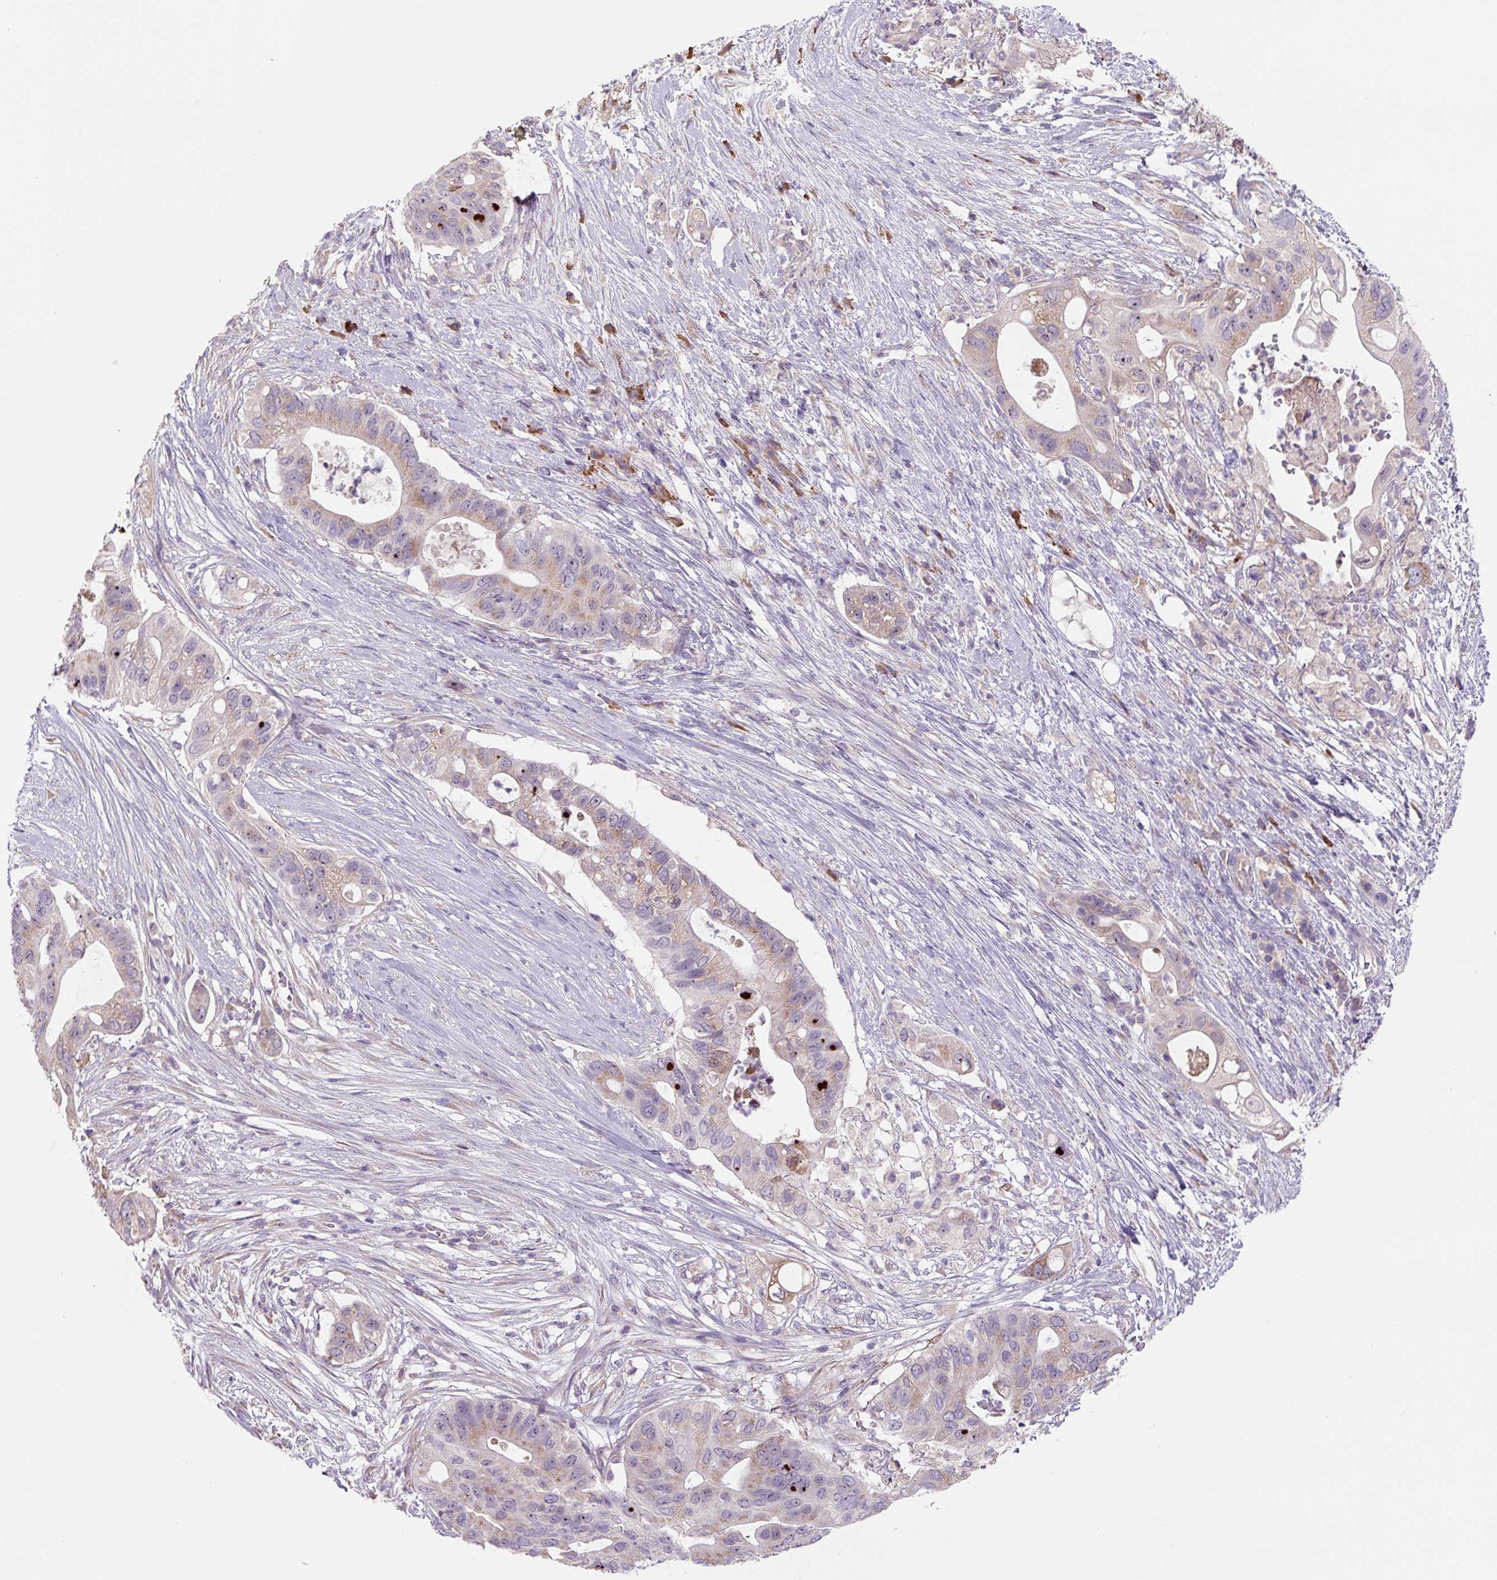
{"staining": {"intensity": "weak", "quantity": "25%-75%", "location": "cytoplasmic/membranous"}, "tissue": "pancreatic cancer", "cell_type": "Tumor cells", "image_type": "cancer", "snomed": [{"axis": "morphology", "description": "Adenocarcinoma, NOS"}, {"axis": "topography", "description": "Pancreas"}], "caption": "A brown stain highlights weak cytoplasmic/membranous expression of a protein in pancreatic cancer (adenocarcinoma) tumor cells.", "gene": "FZD5", "patient": {"sex": "female", "age": 72}}